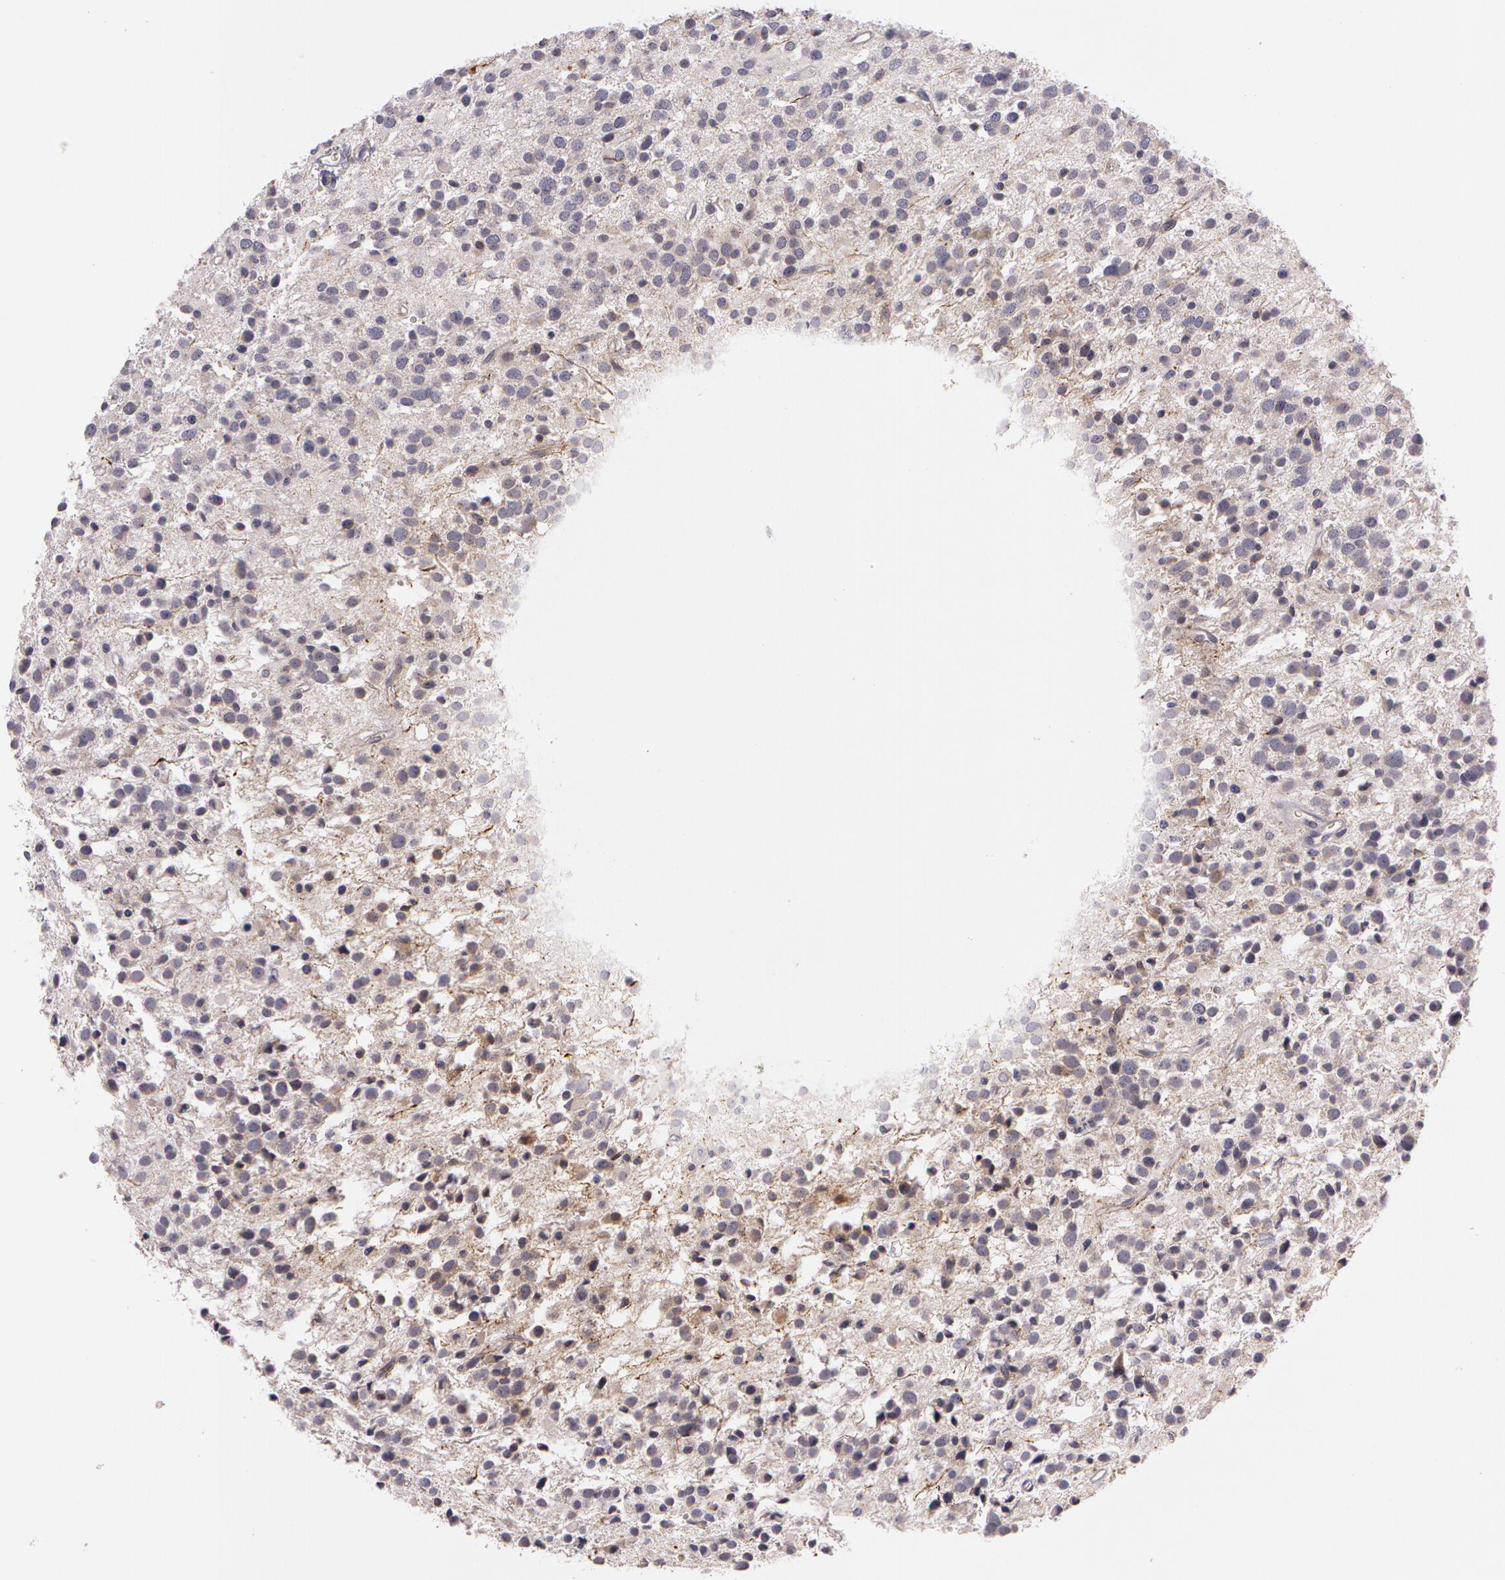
{"staining": {"intensity": "negative", "quantity": "none", "location": "none"}, "tissue": "glioma", "cell_type": "Tumor cells", "image_type": "cancer", "snomed": [{"axis": "morphology", "description": "Glioma, malignant, Low grade"}, {"axis": "topography", "description": "Brain"}], "caption": "IHC histopathology image of neoplastic tissue: human malignant glioma (low-grade) stained with DAB (3,3'-diaminobenzidine) displays no significant protein expression in tumor cells. (IHC, brightfield microscopy, high magnification).", "gene": "MXRA5", "patient": {"sex": "female", "age": 36}}